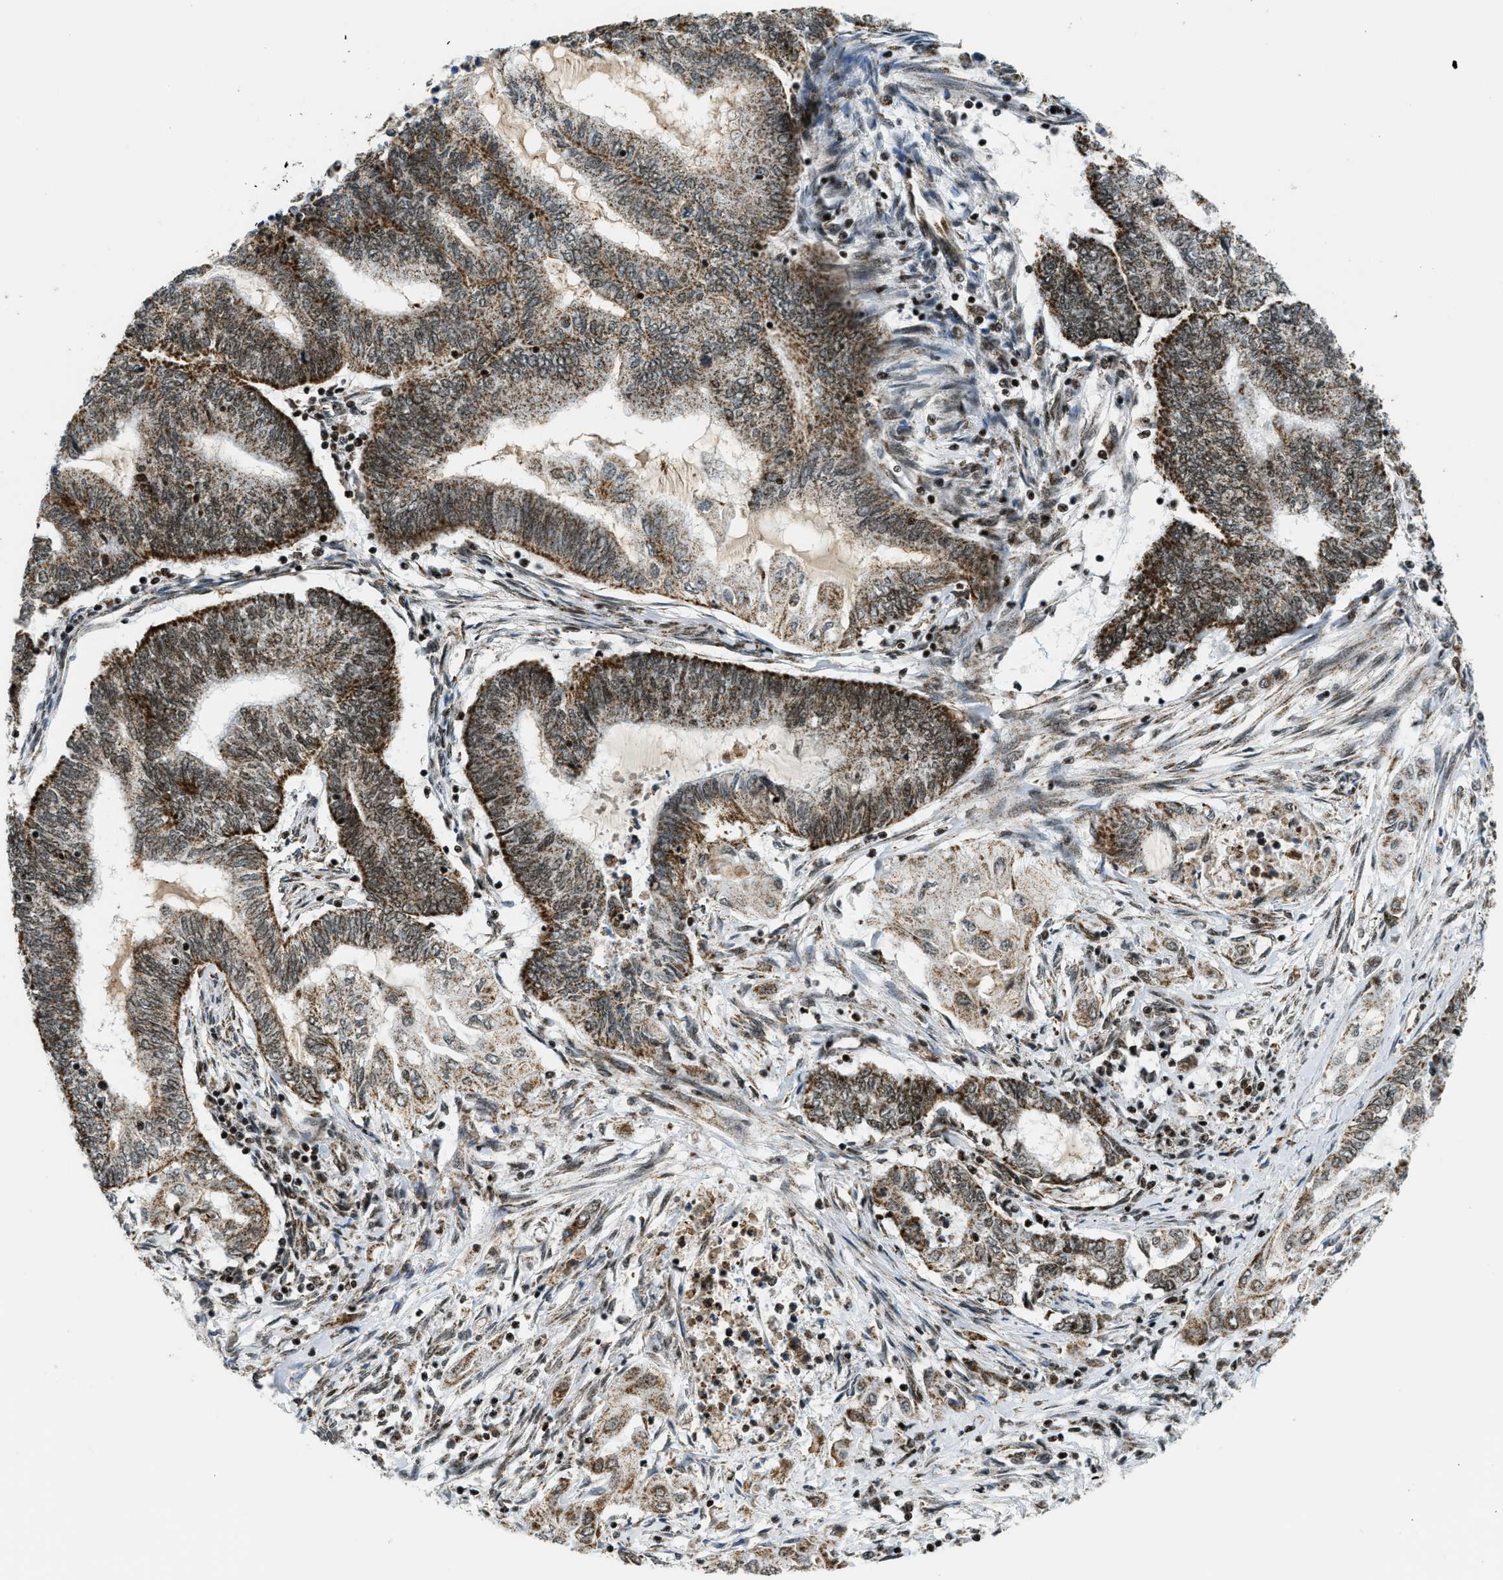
{"staining": {"intensity": "moderate", "quantity": ">75%", "location": "cytoplasmic/membranous,nuclear"}, "tissue": "endometrial cancer", "cell_type": "Tumor cells", "image_type": "cancer", "snomed": [{"axis": "morphology", "description": "Adenocarcinoma, NOS"}, {"axis": "topography", "description": "Uterus"}, {"axis": "topography", "description": "Endometrium"}], "caption": "An immunohistochemistry image of tumor tissue is shown. Protein staining in brown highlights moderate cytoplasmic/membranous and nuclear positivity in endometrial cancer within tumor cells. (DAB (3,3'-diaminobenzidine) = brown stain, brightfield microscopy at high magnification).", "gene": "GABPB1", "patient": {"sex": "female", "age": 70}}